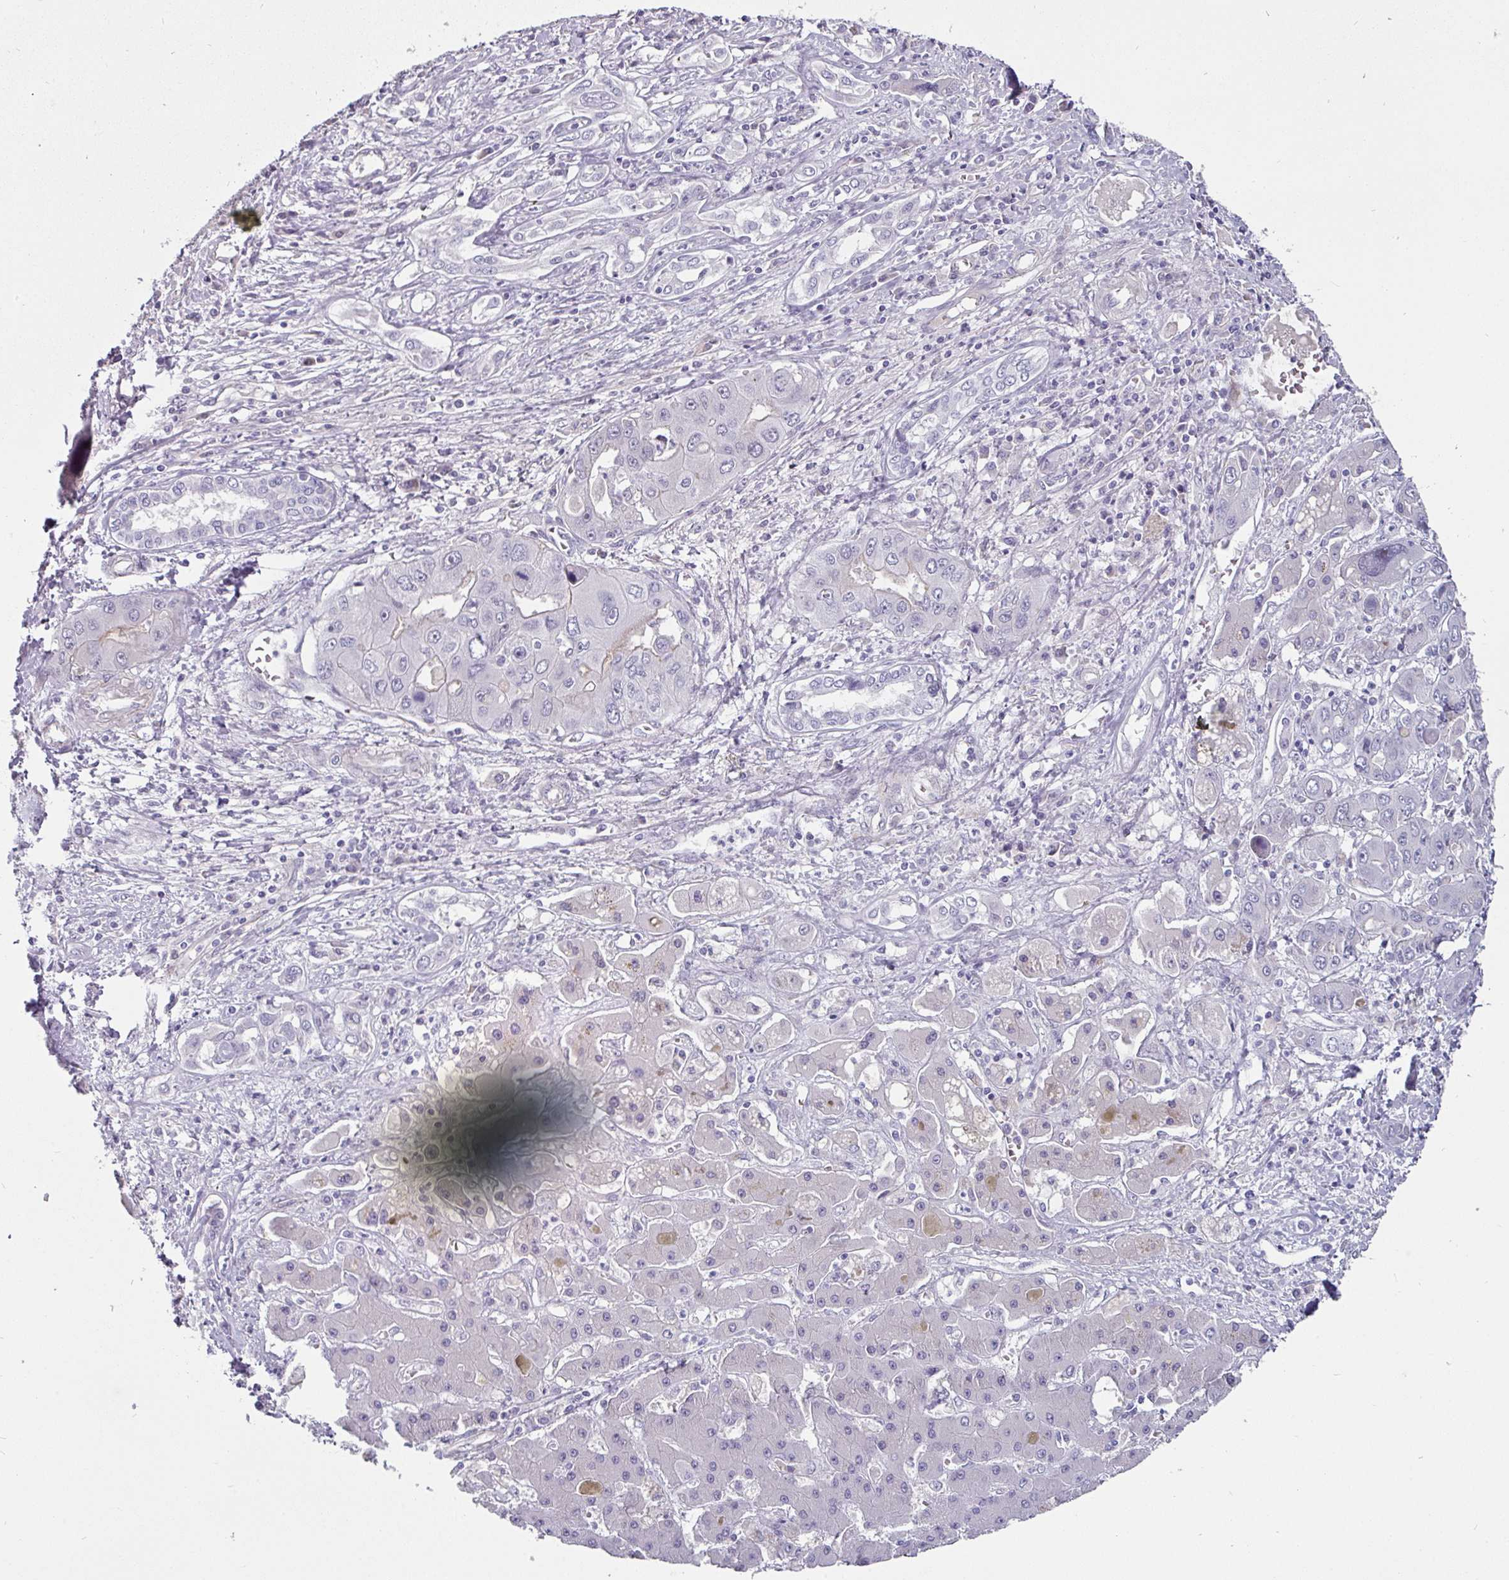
{"staining": {"intensity": "negative", "quantity": "none", "location": "none"}, "tissue": "liver cancer", "cell_type": "Tumor cells", "image_type": "cancer", "snomed": [{"axis": "morphology", "description": "Cholangiocarcinoma"}, {"axis": "topography", "description": "Liver"}], "caption": "Tumor cells show no significant protein positivity in liver cancer (cholangiocarcinoma). (Stains: DAB (3,3'-diaminobenzidine) immunohistochemistry (IHC) with hematoxylin counter stain, Microscopy: brightfield microscopy at high magnification).", "gene": "EYA3", "patient": {"sex": "male", "age": 67}}